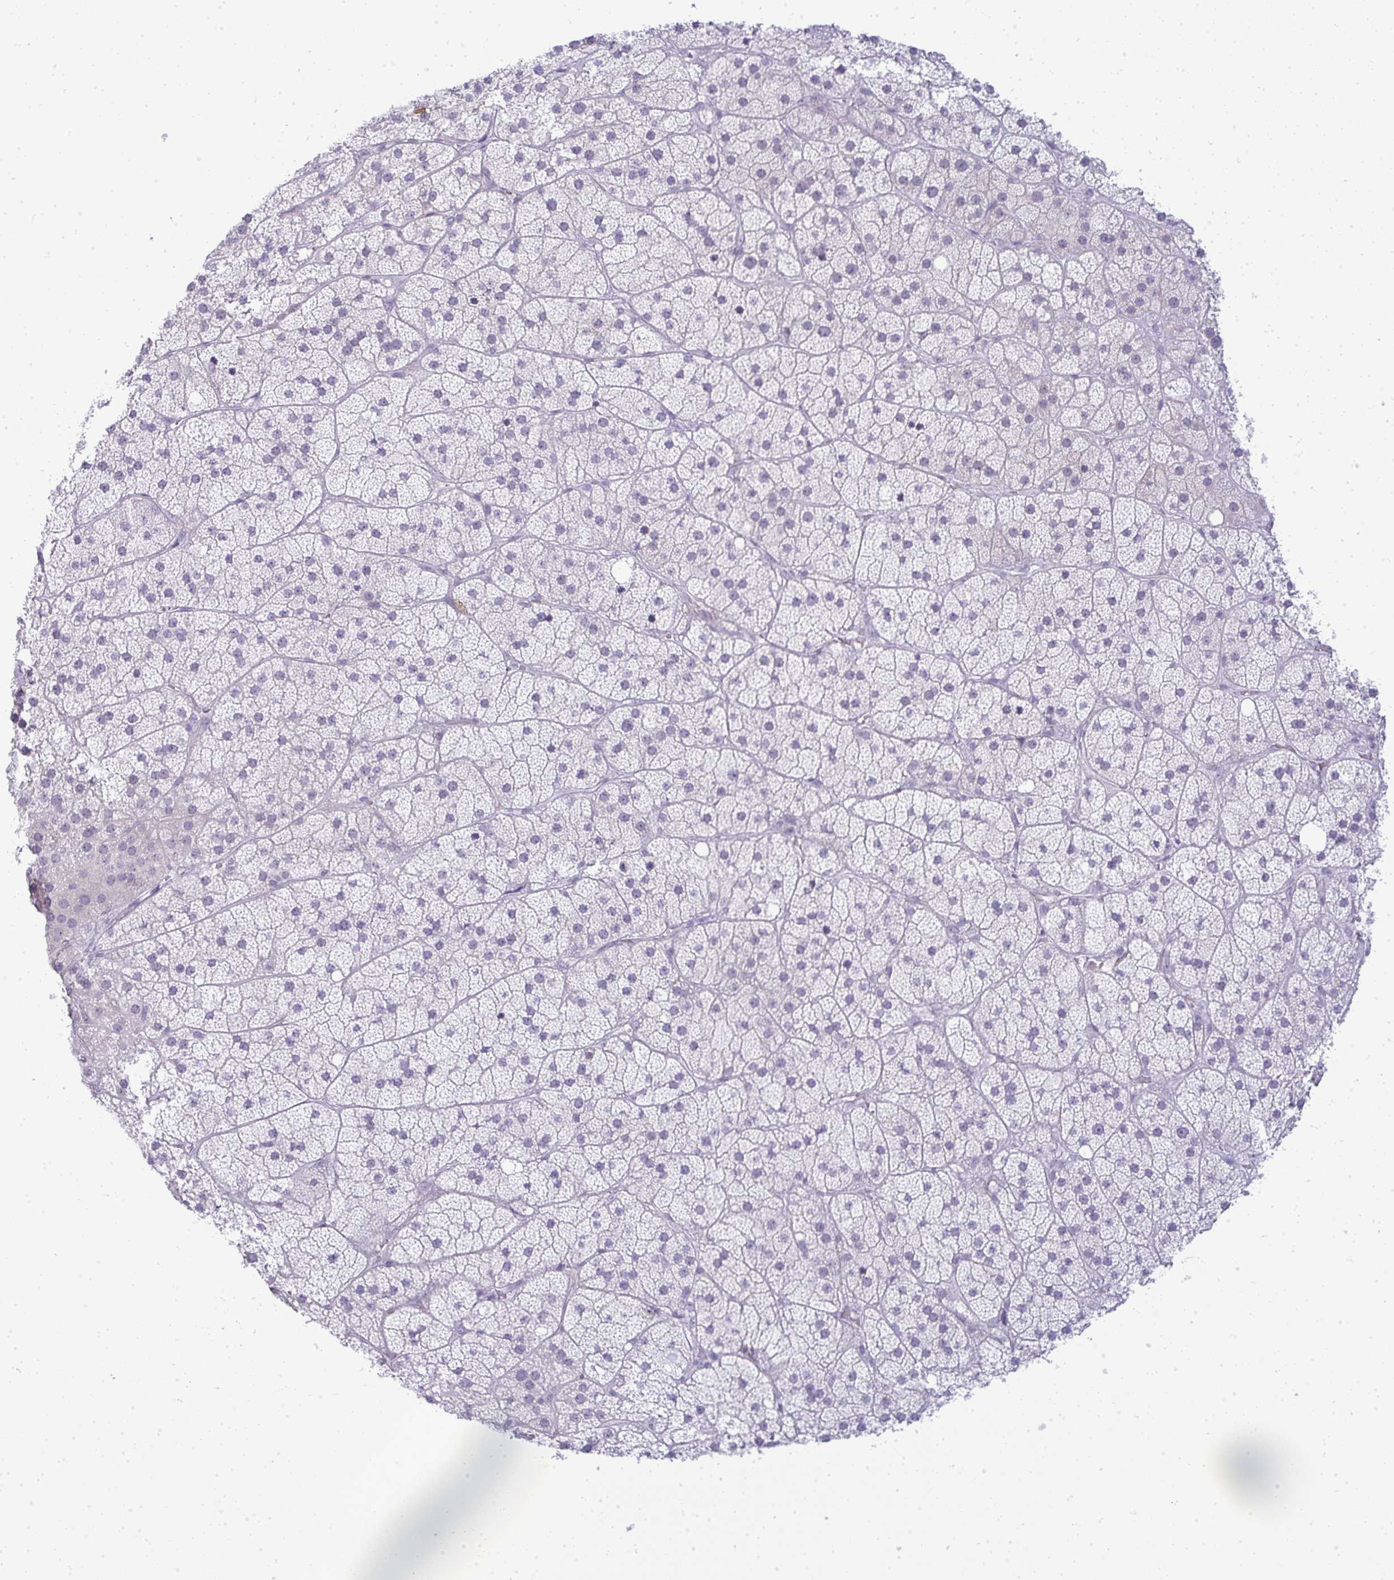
{"staining": {"intensity": "negative", "quantity": "none", "location": "none"}, "tissue": "adrenal gland", "cell_type": "Glandular cells", "image_type": "normal", "snomed": [{"axis": "morphology", "description": "Normal tissue, NOS"}, {"axis": "topography", "description": "Adrenal gland"}], "caption": "IHC photomicrograph of benign adrenal gland: human adrenal gland stained with DAB demonstrates no significant protein staining in glandular cells.", "gene": "UBE2S", "patient": {"sex": "male", "age": 57}}